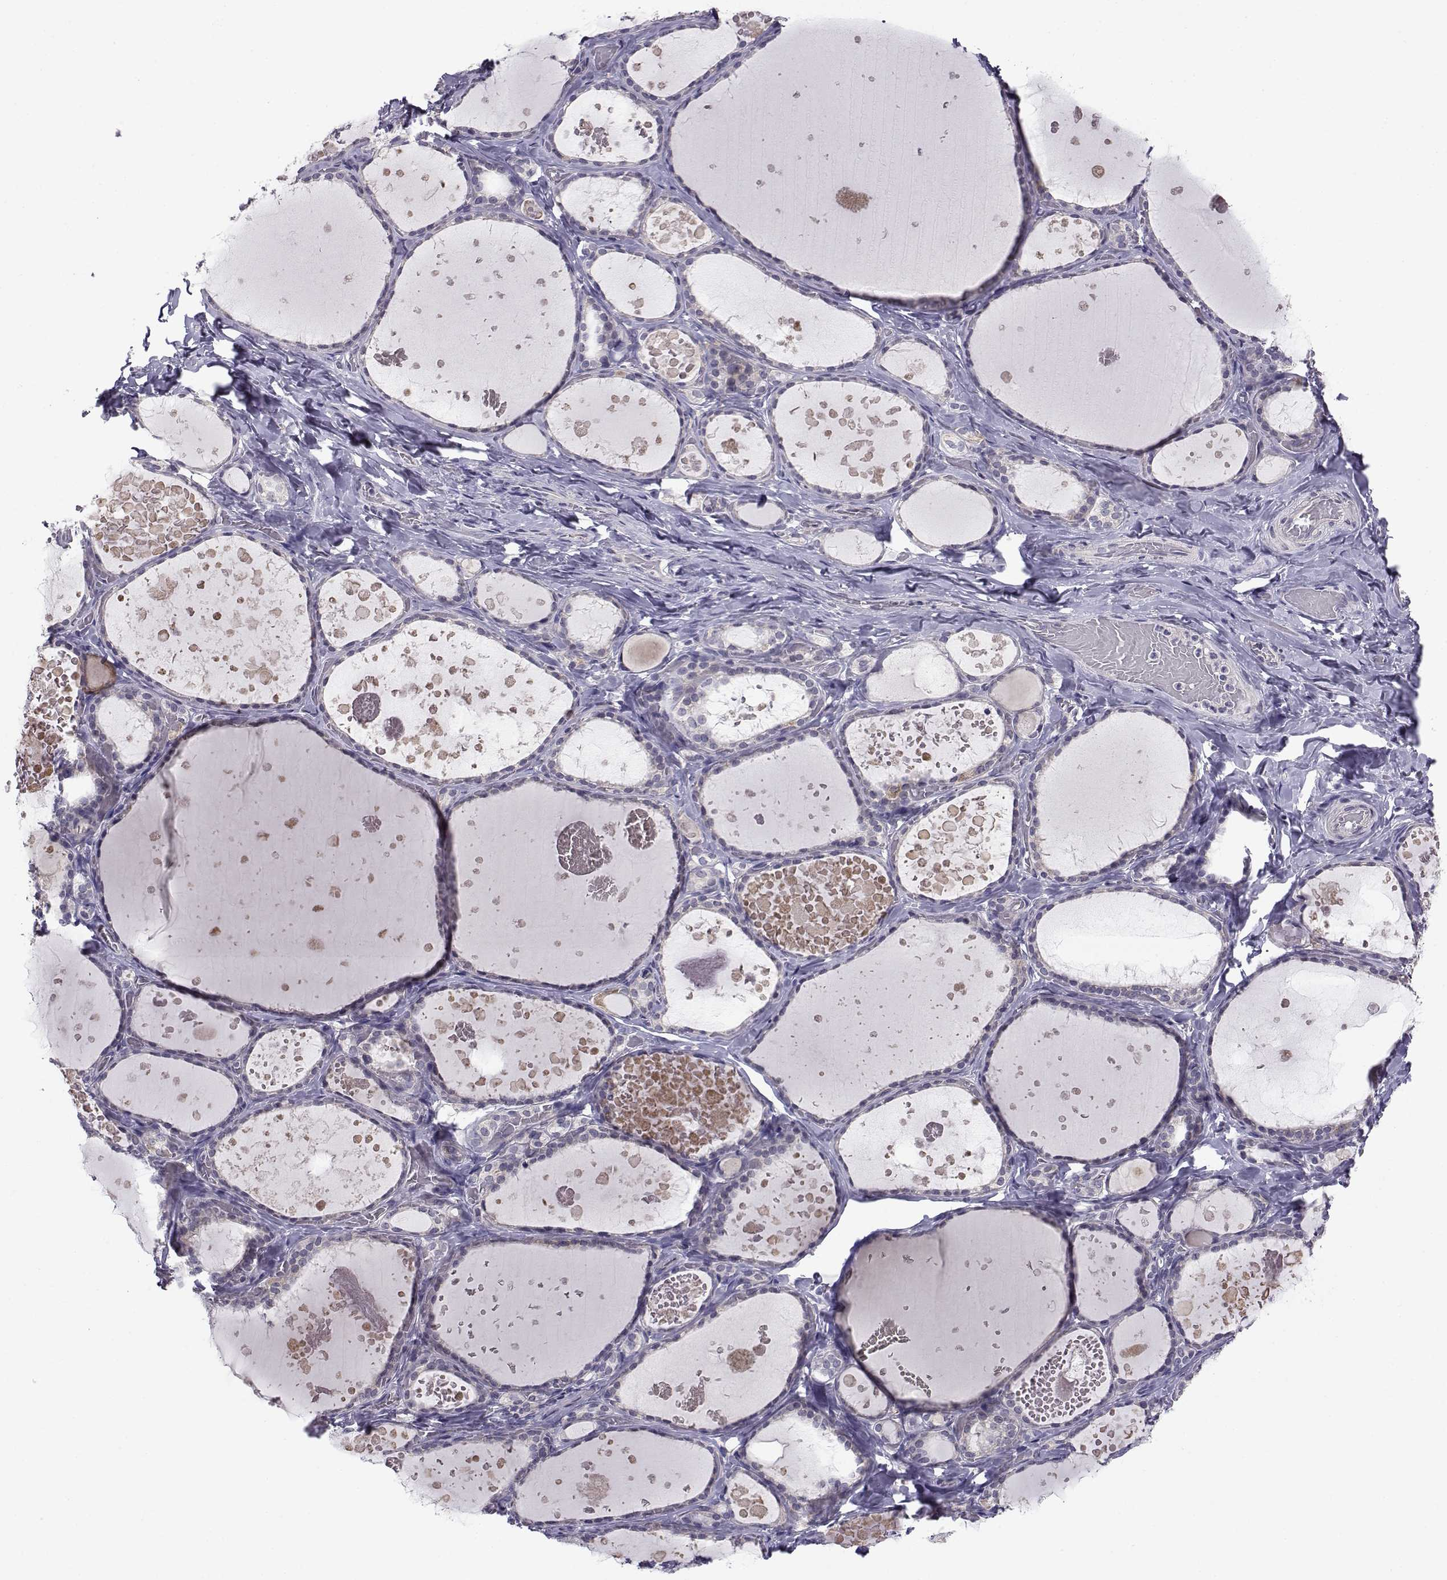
{"staining": {"intensity": "negative", "quantity": "none", "location": "none"}, "tissue": "thyroid gland", "cell_type": "Glandular cells", "image_type": "normal", "snomed": [{"axis": "morphology", "description": "Normal tissue, NOS"}, {"axis": "topography", "description": "Thyroid gland"}], "caption": "DAB (3,3'-diaminobenzidine) immunohistochemical staining of benign human thyroid gland exhibits no significant expression in glandular cells. (DAB IHC, high magnification).", "gene": "PEX5L", "patient": {"sex": "female", "age": 56}}